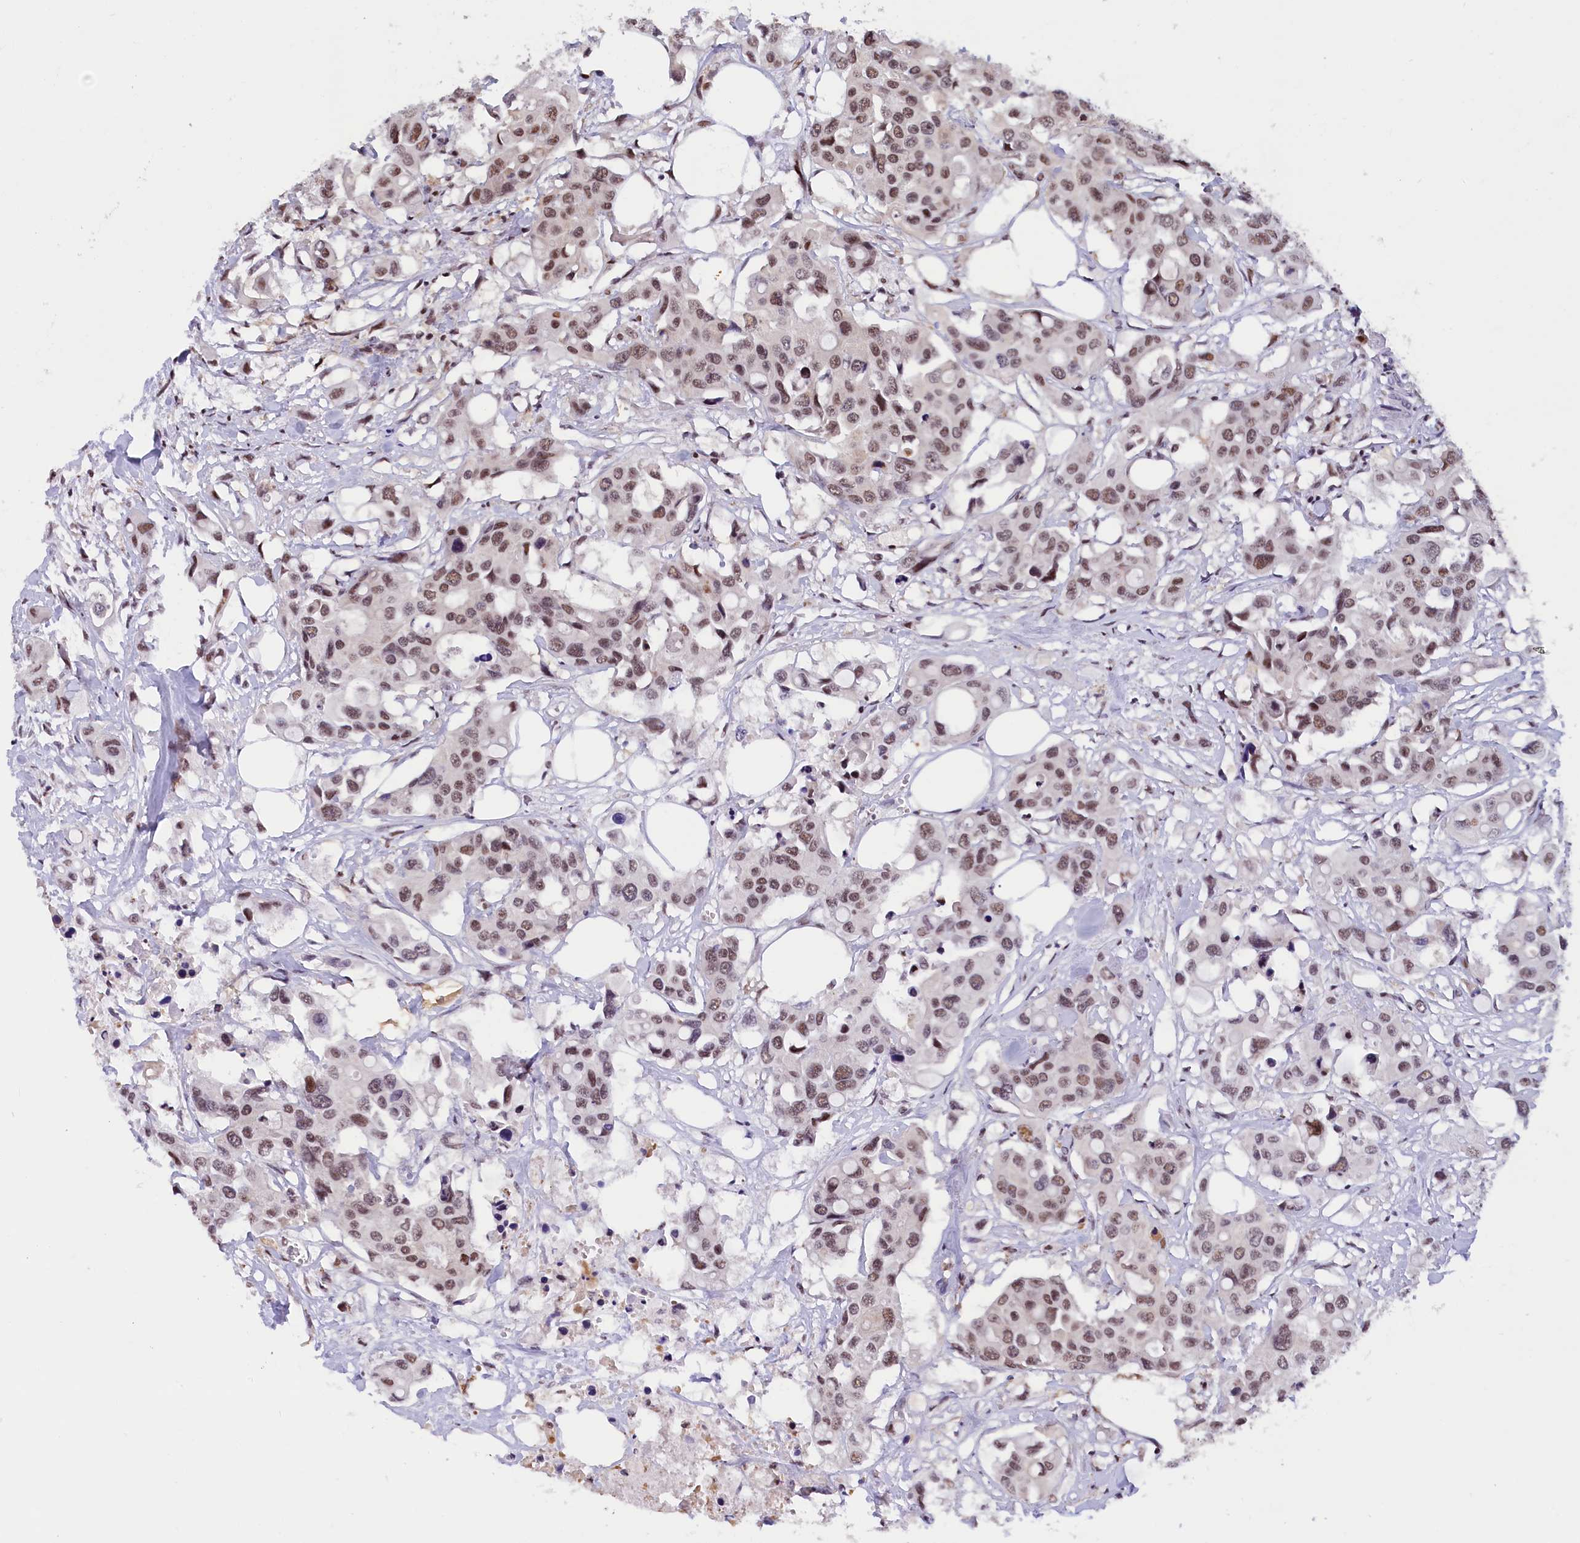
{"staining": {"intensity": "moderate", "quantity": ">75%", "location": "nuclear"}, "tissue": "colorectal cancer", "cell_type": "Tumor cells", "image_type": "cancer", "snomed": [{"axis": "morphology", "description": "Adenocarcinoma, NOS"}, {"axis": "topography", "description": "Colon"}], "caption": "Protein expression analysis of adenocarcinoma (colorectal) reveals moderate nuclear expression in approximately >75% of tumor cells.", "gene": "CDYL2", "patient": {"sex": "male", "age": 77}}